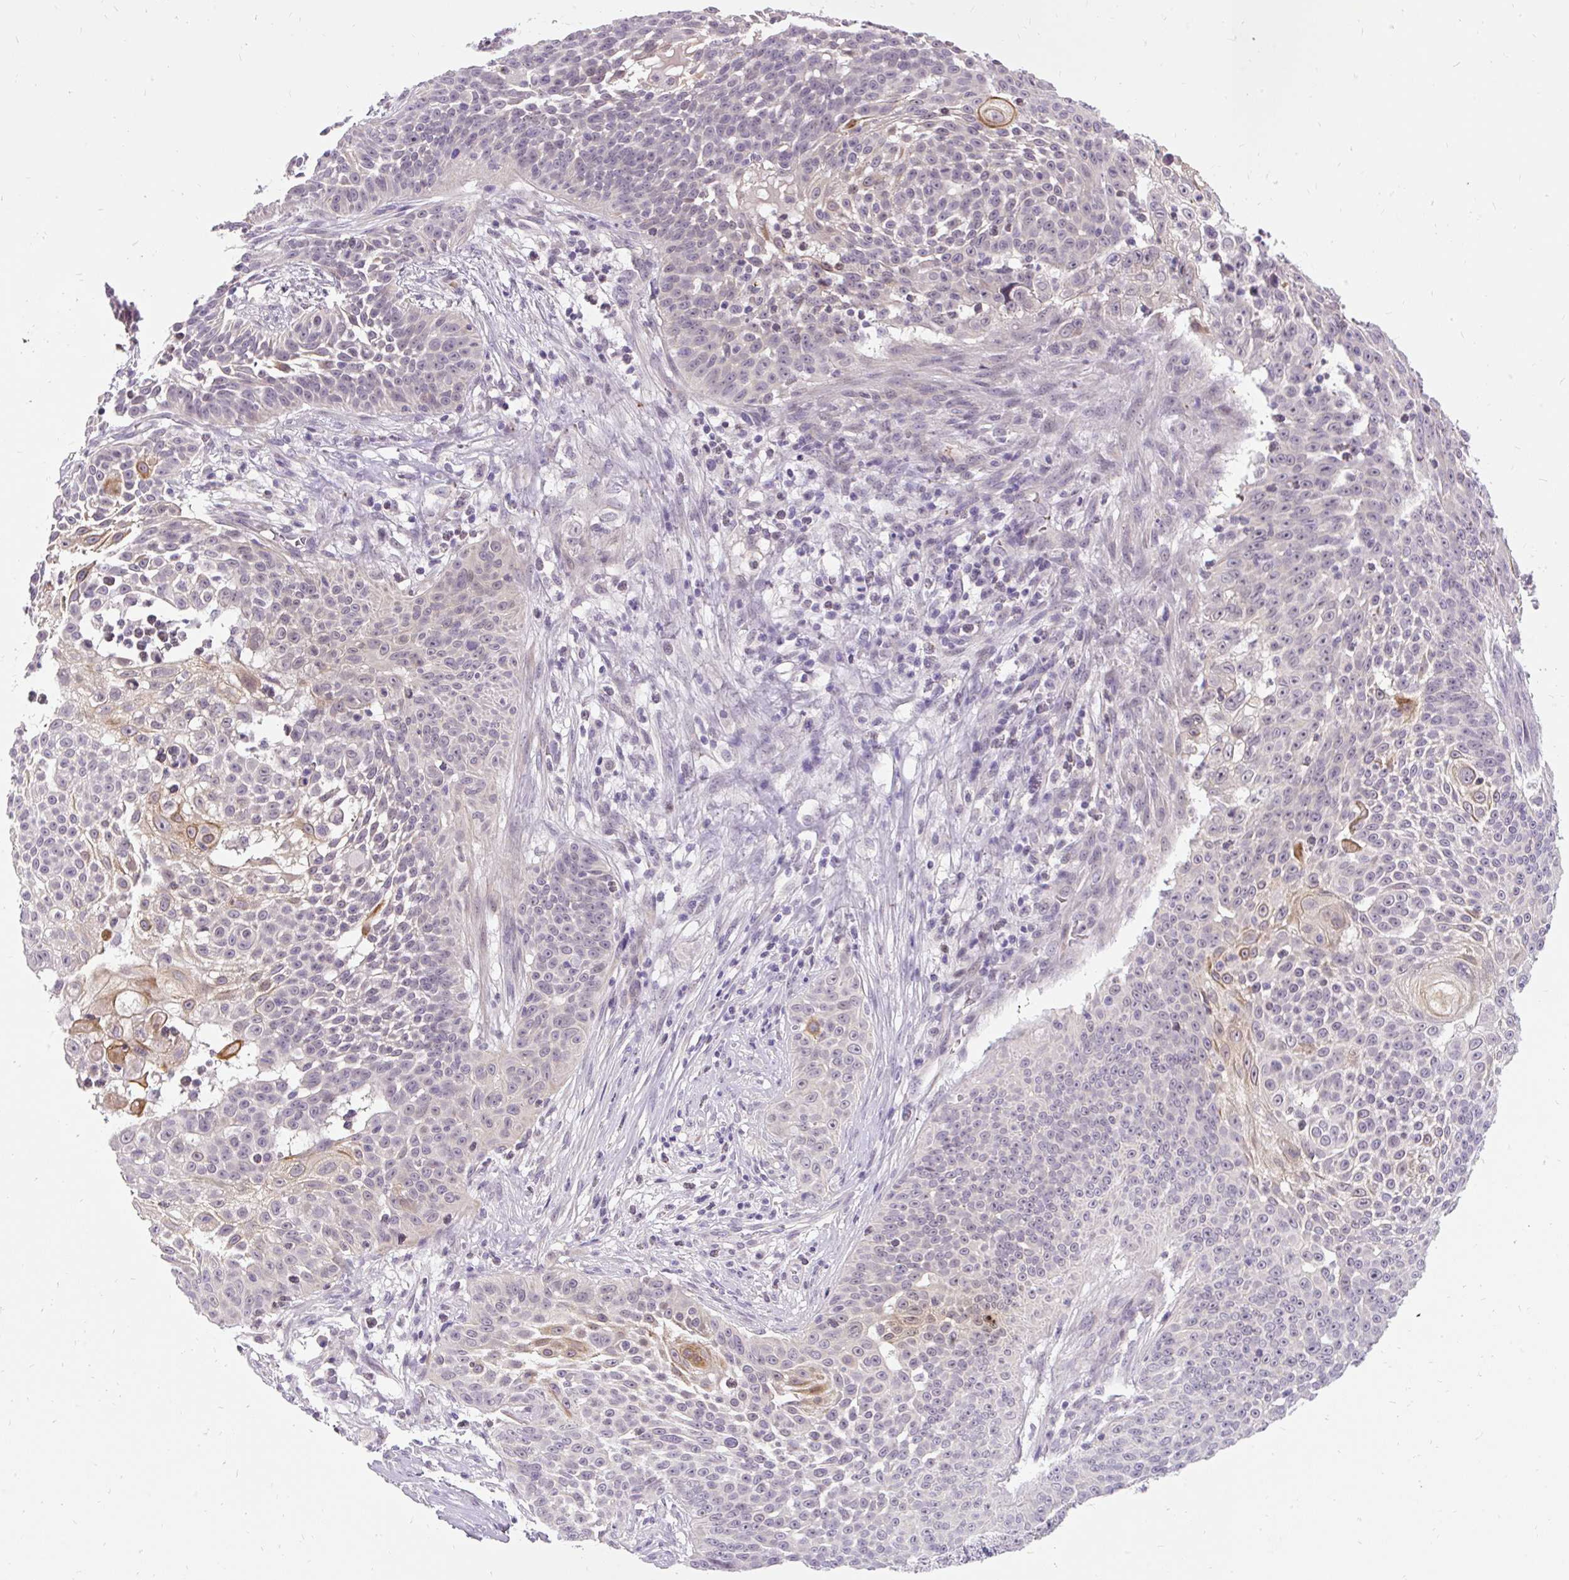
{"staining": {"intensity": "moderate", "quantity": "<25%", "location": "cytoplasmic/membranous"}, "tissue": "skin cancer", "cell_type": "Tumor cells", "image_type": "cancer", "snomed": [{"axis": "morphology", "description": "Squamous cell carcinoma, NOS"}, {"axis": "topography", "description": "Skin"}], "caption": "Immunohistochemical staining of skin cancer shows moderate cytoplasmic/membranous protein expression in approximately <25% of tumor cells. (DAB (3,3'-diaminobenzidine) = brown stain, brightfield microscopy at high magnification).", "gene": "FAM117B", "patient": {"sex": "male", "age": 24}}